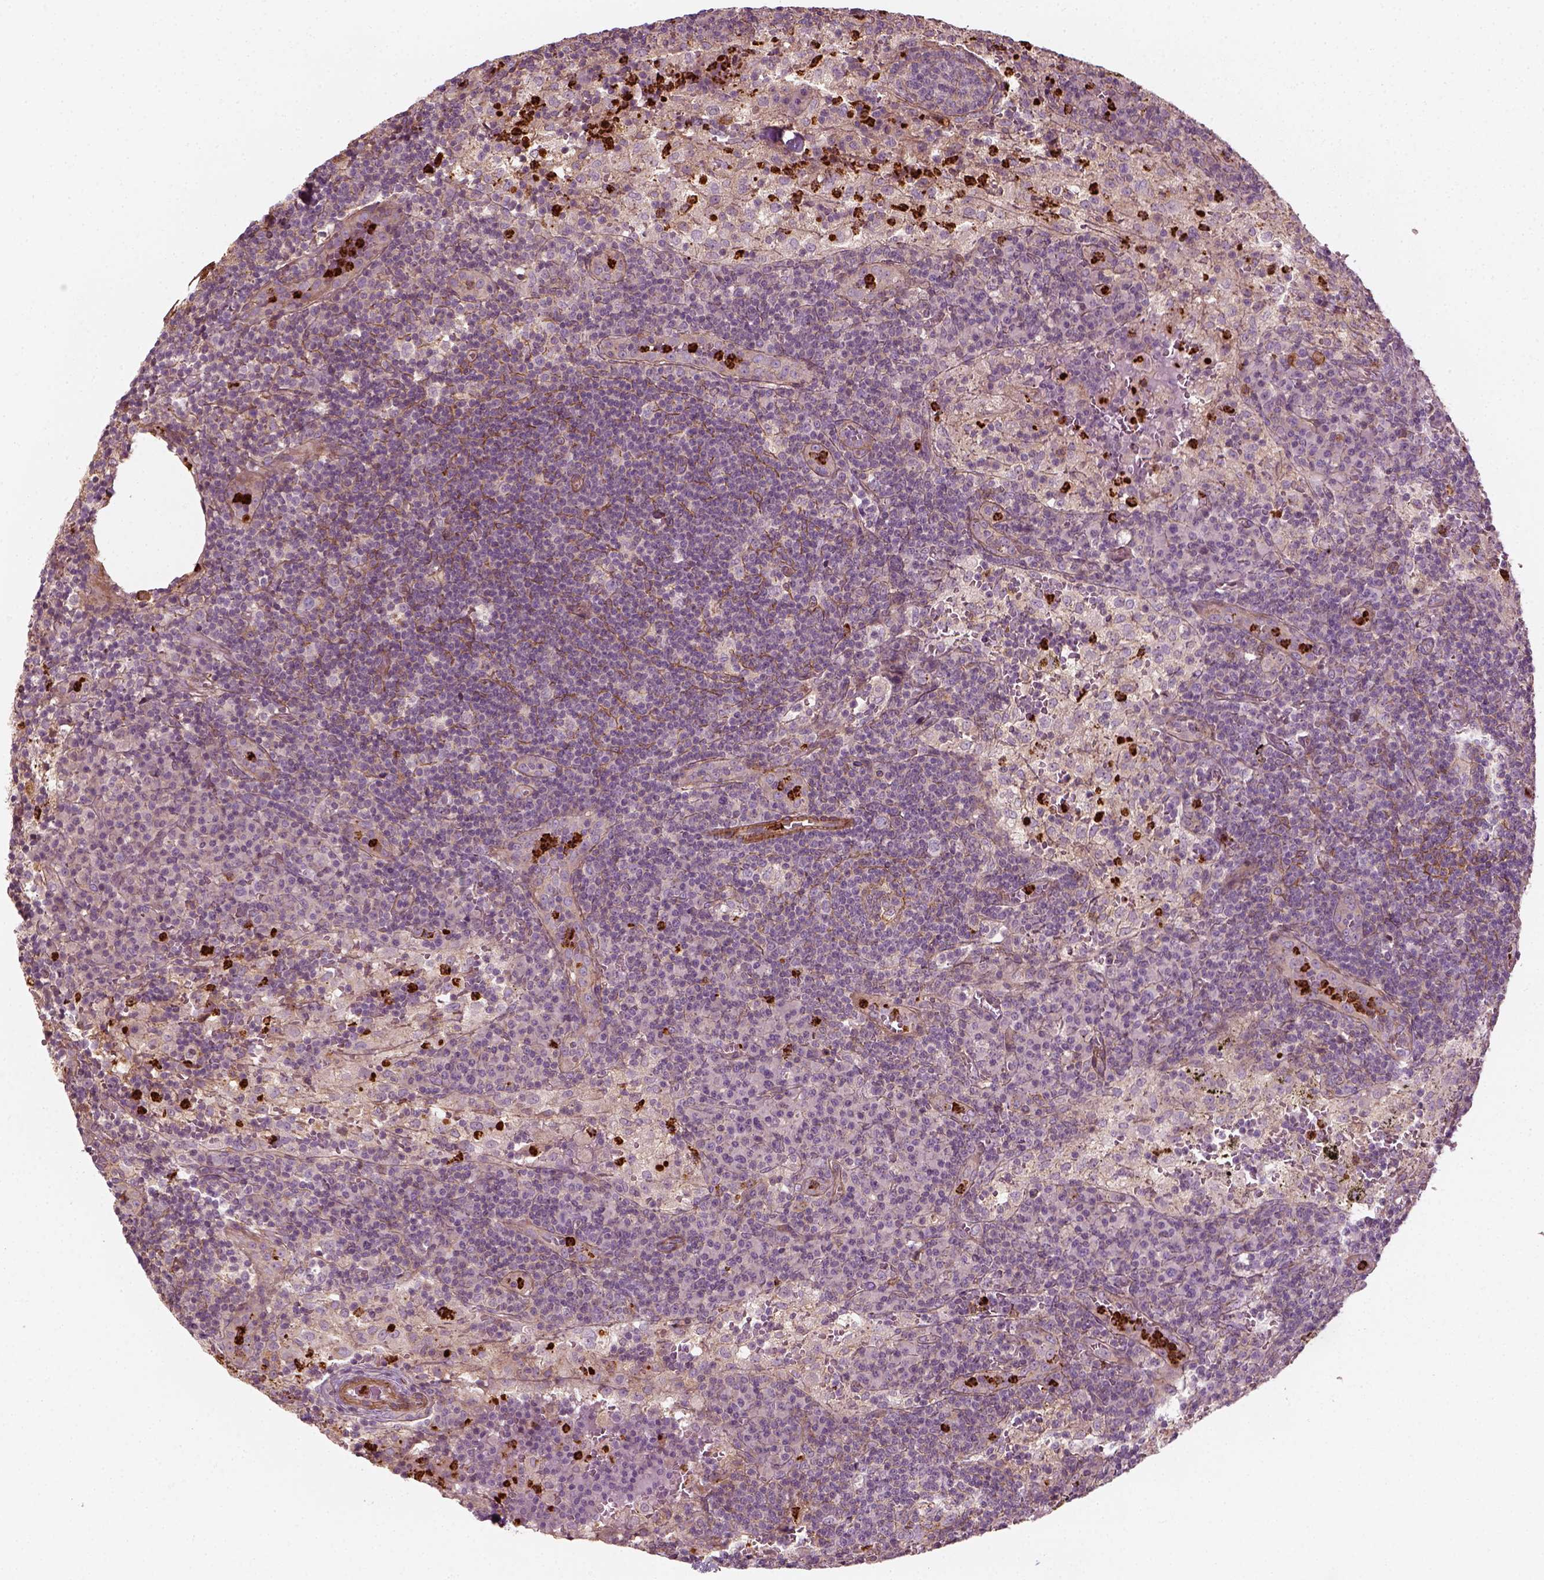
{"staining": {"intensity": "negative", "quantity": "none", "location": "none"}, "tissue": "lymph node", "cell_type": "Germinal center cells", "image_type": "normal", "snomed": [{"axis": "morphology", "description": "Normal tissue, NOS"}, {"axis": "topography", "description": "Lymph node"}], "caption": "Immunohistochemistry (IHC) image of normal lymph node: lymph node stained with DAB exhibits no significant protein expression in germinal center cells.", "gene": "NPTN", "patient": {"sex": "male", "age": 62}}